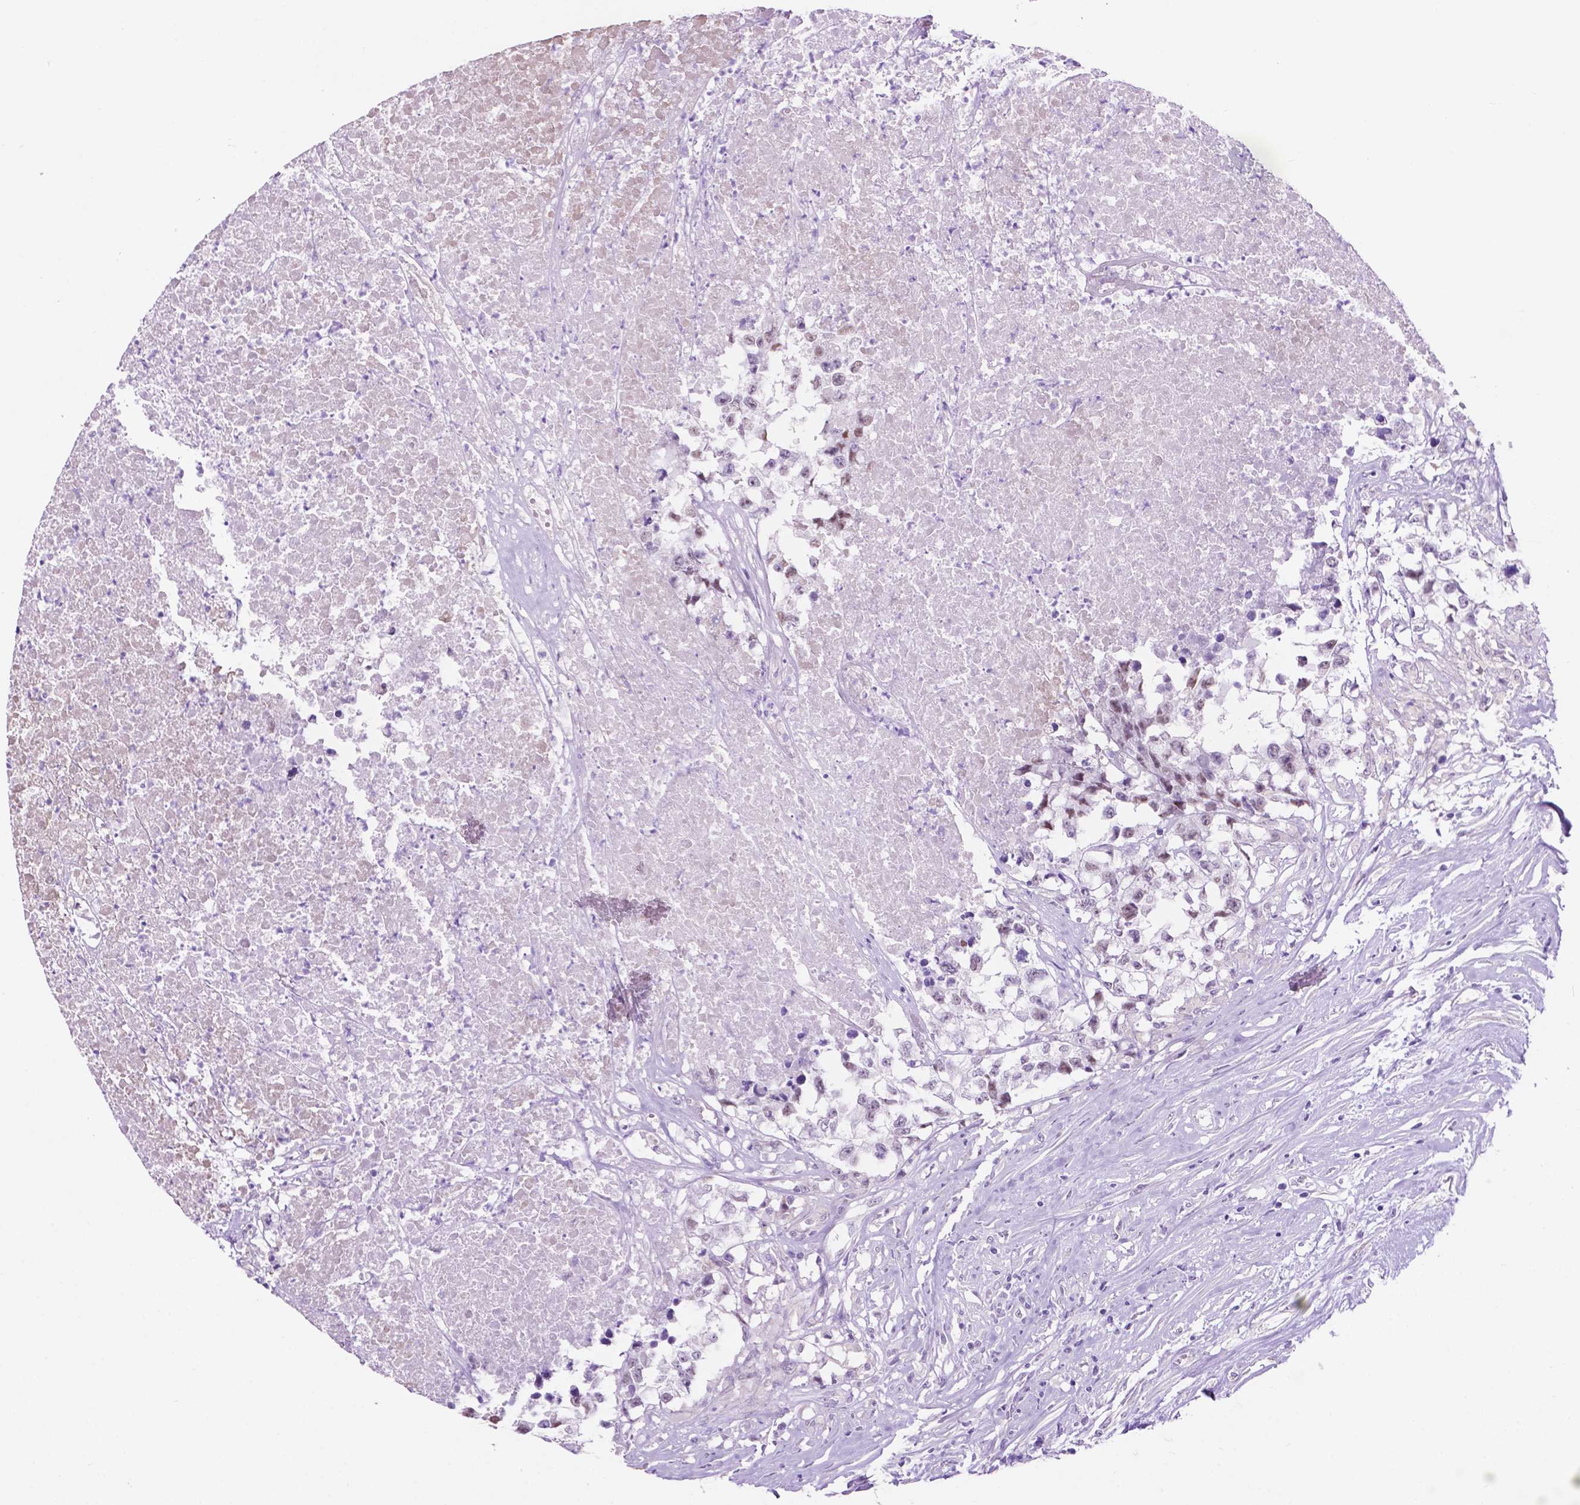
{"staining": {"intensity": "negative", "quantity": "none", "location": "none"}, "tissue": "testis cancer", "cell_type": "Tumor cells", "image_type": "cancer", "snomed": [{"axis": "morphology", "description": "Carcinoma, Embryonal, NOS"}, {"axis": "topography", "description": "Testis"}], "caption": "Tumor cells show no significant protein positivity in testis cancer.", "gene": "ACY3", "patient": {"sex": "male", "age": 83}}